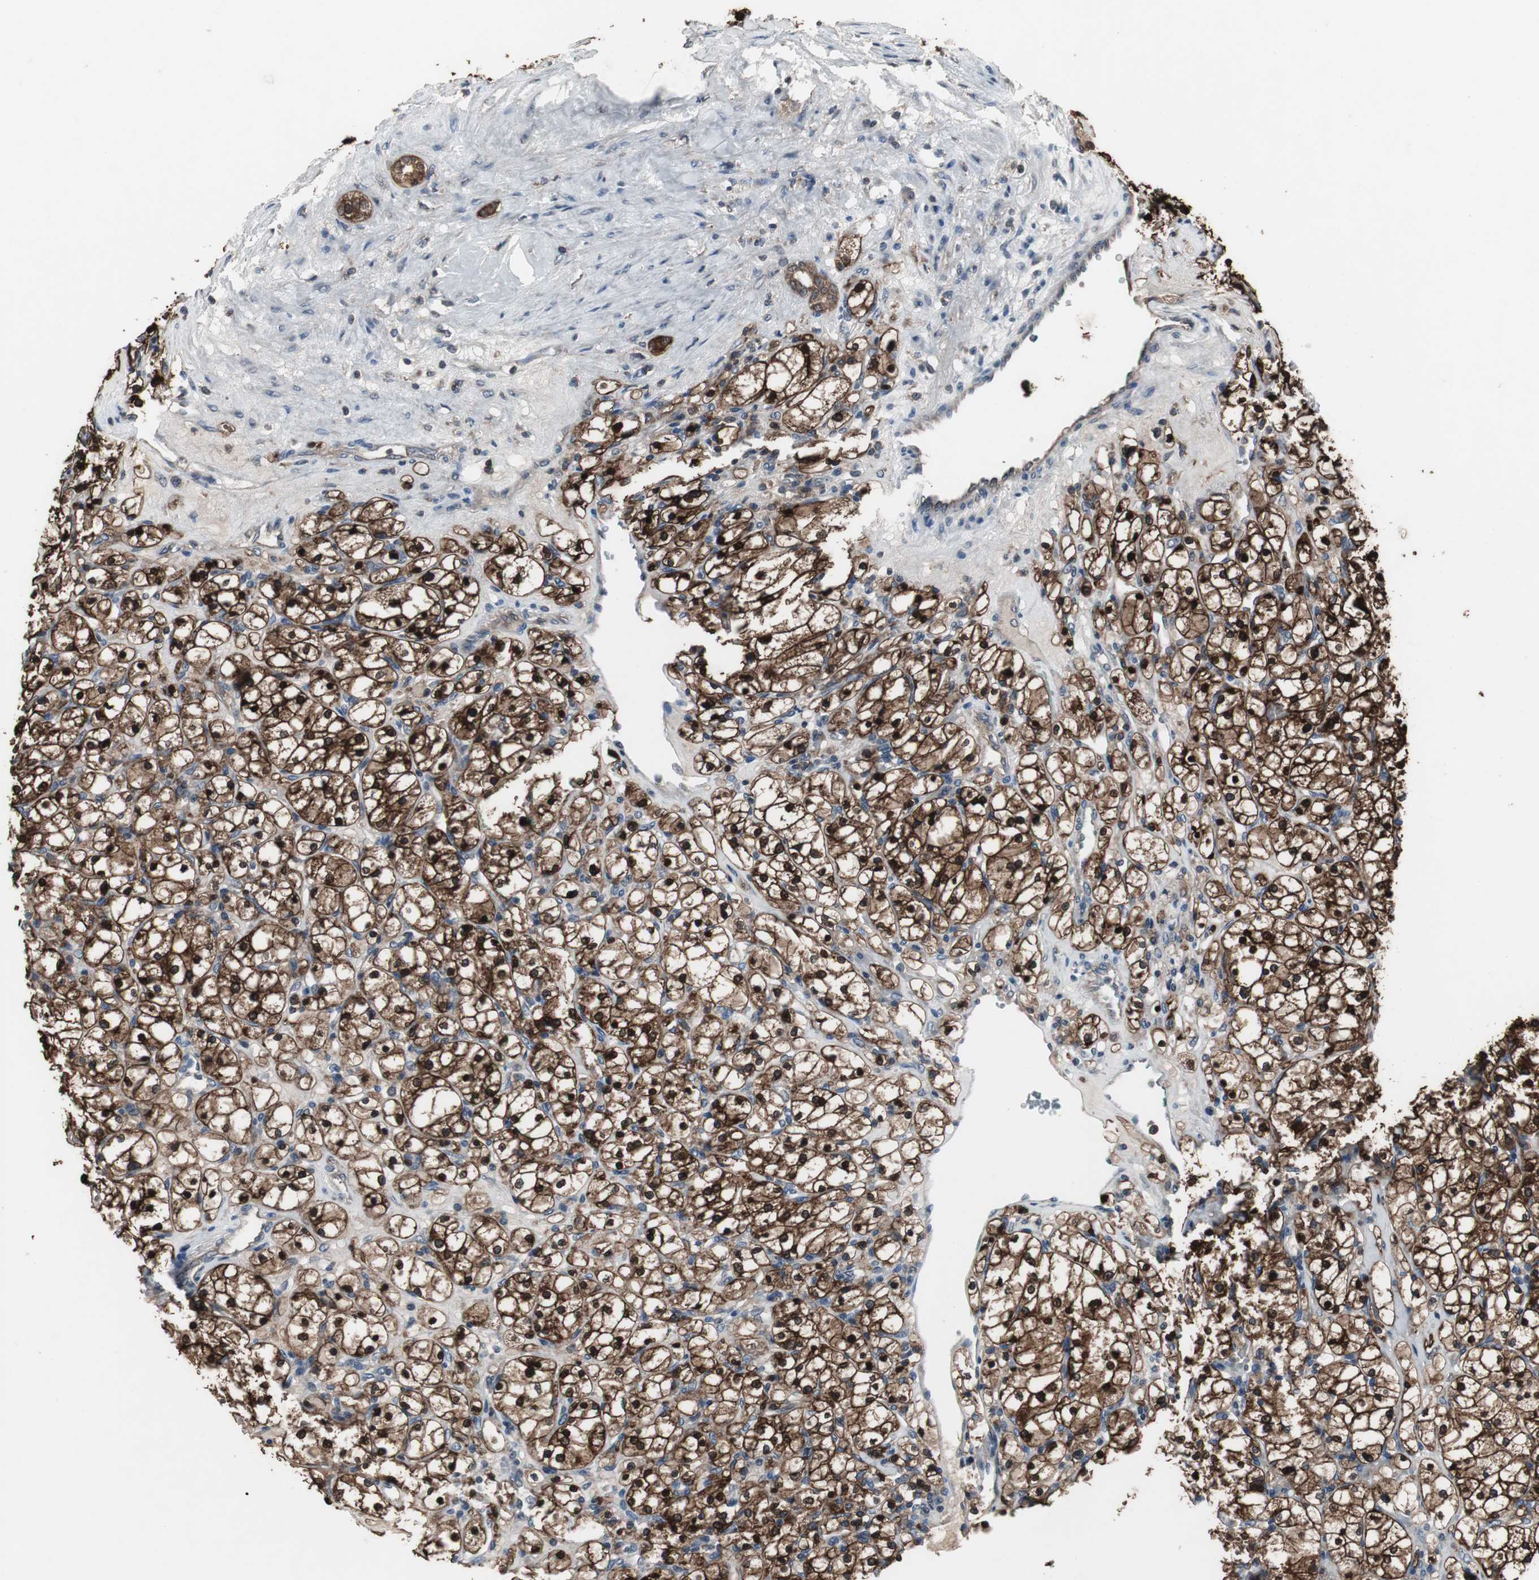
{"staining": {"intensity": "strong", "quantity": ">75%", "location": "cytoplasmic/membranous,nuclear"}, "tissue": "renal cancer", "cell_type": "Tumor cells", "image_type": "cancer", "snomed": [{"axis": "morphology", "description": "Adenocarcinoma, NOS"}, {"axis": "topography", "description": "Kidney"}], "caption": "Immunohistochemistry histopathology image of renal cancer (adenocarcinoma) stained for a protein (brown), which reveals high levels of strong cytoplasmic/membranous and nuclear positivity in about >75% of tumor cells.", "gene": "ZSCAN22", "patient": {"sex": "female", "age": 83}}